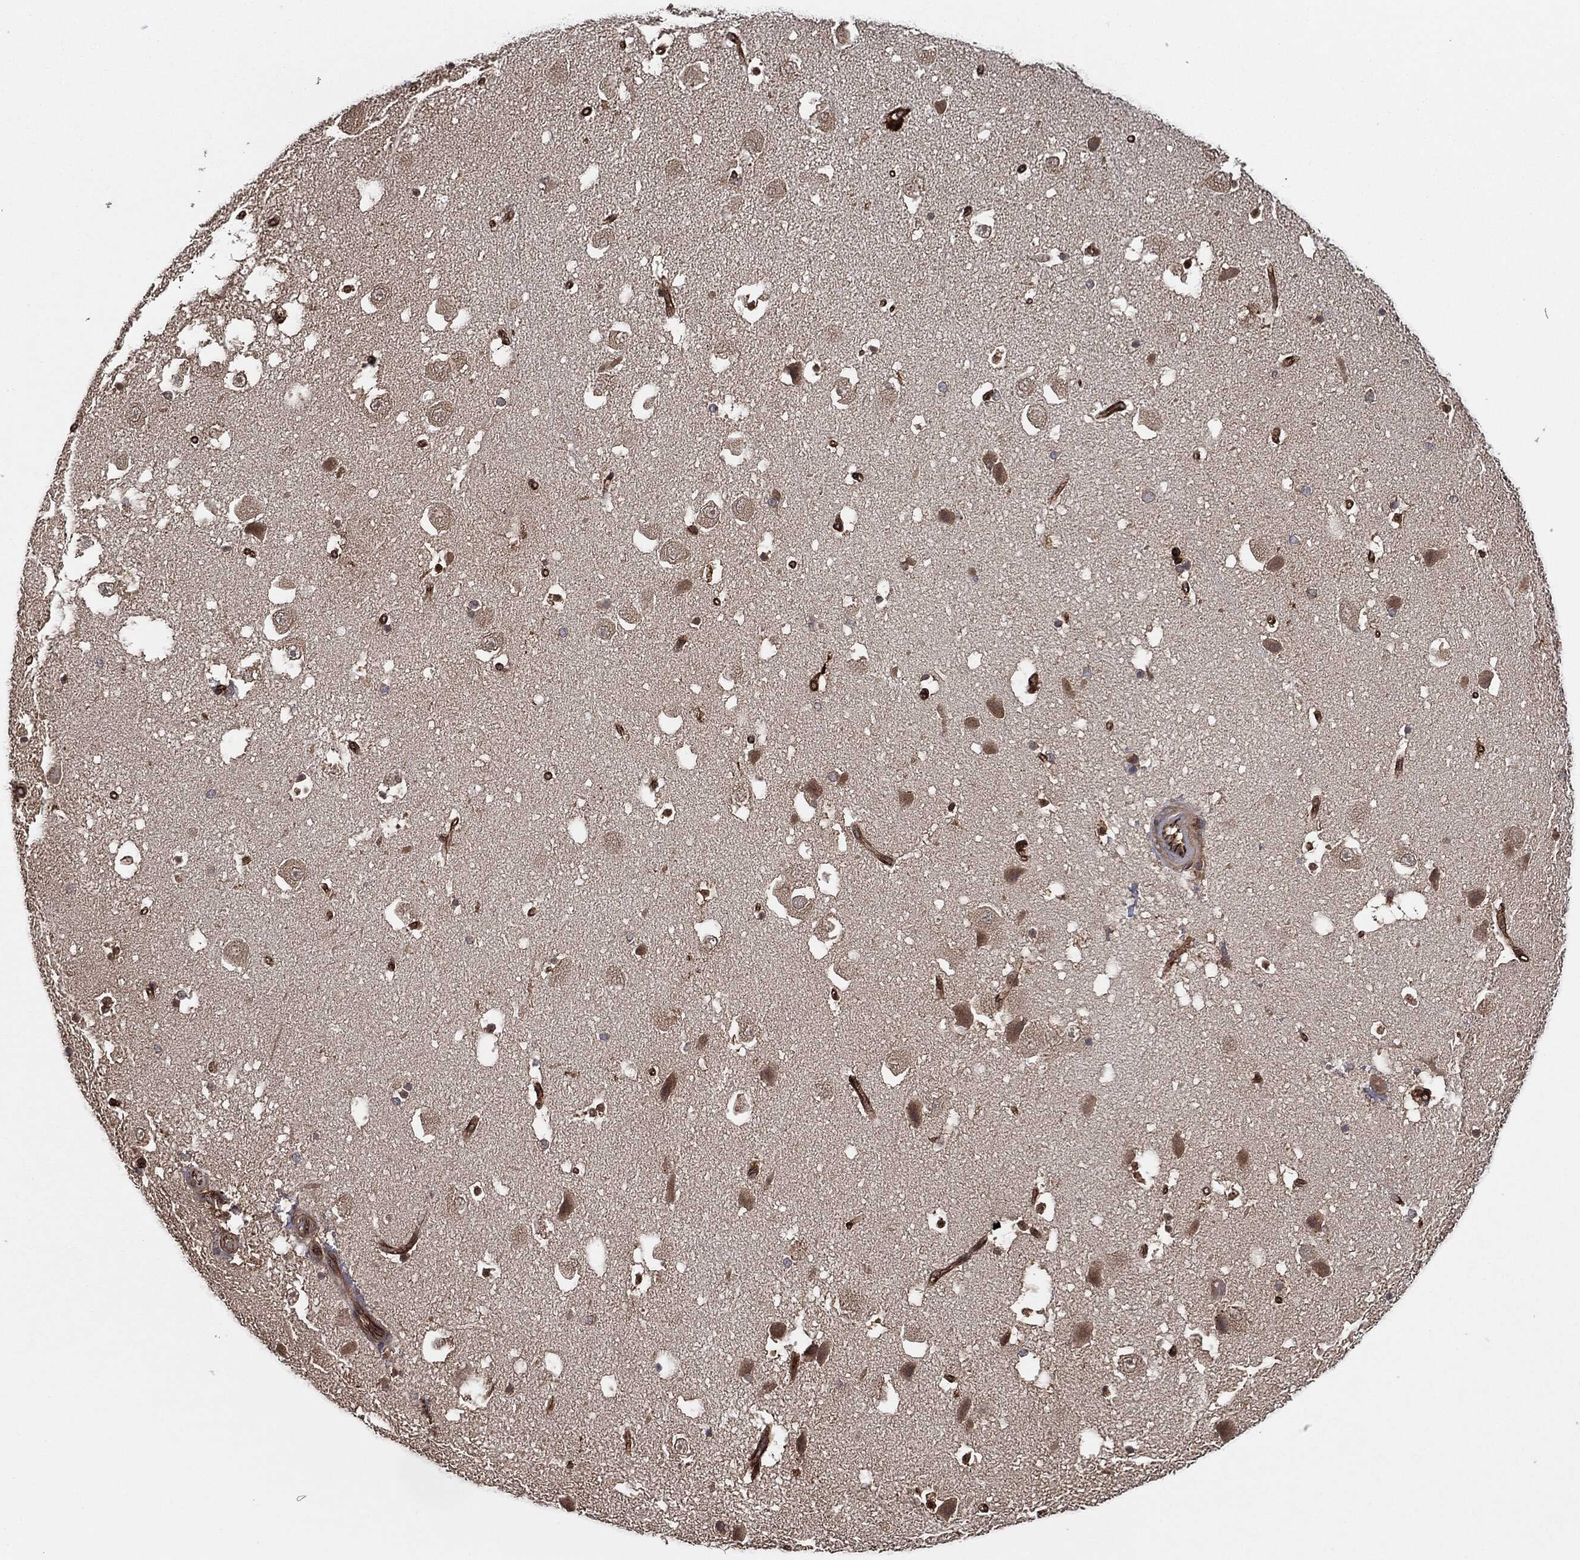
{"staining": {"intensity": "negative", "quantity": "none", "location": "none"}, "tissue": "hippocampus", "cell_type": "Glial cells", "image_type": "normal", "snomed": [{"axis": "morphology", "description": "Normal tissue, NOS"}, {"axis": "topography", "description": "Hippocampus"}], "caption": "Immunohistochemical staining of normal human hippocampus exhibits no significant positivity in glial cells. (Immunohistochemistry (ihc), brightfield microscopy, high magnification).", "gene": "CTNNA1", "patient": {"sex": "male", "age": 51}}